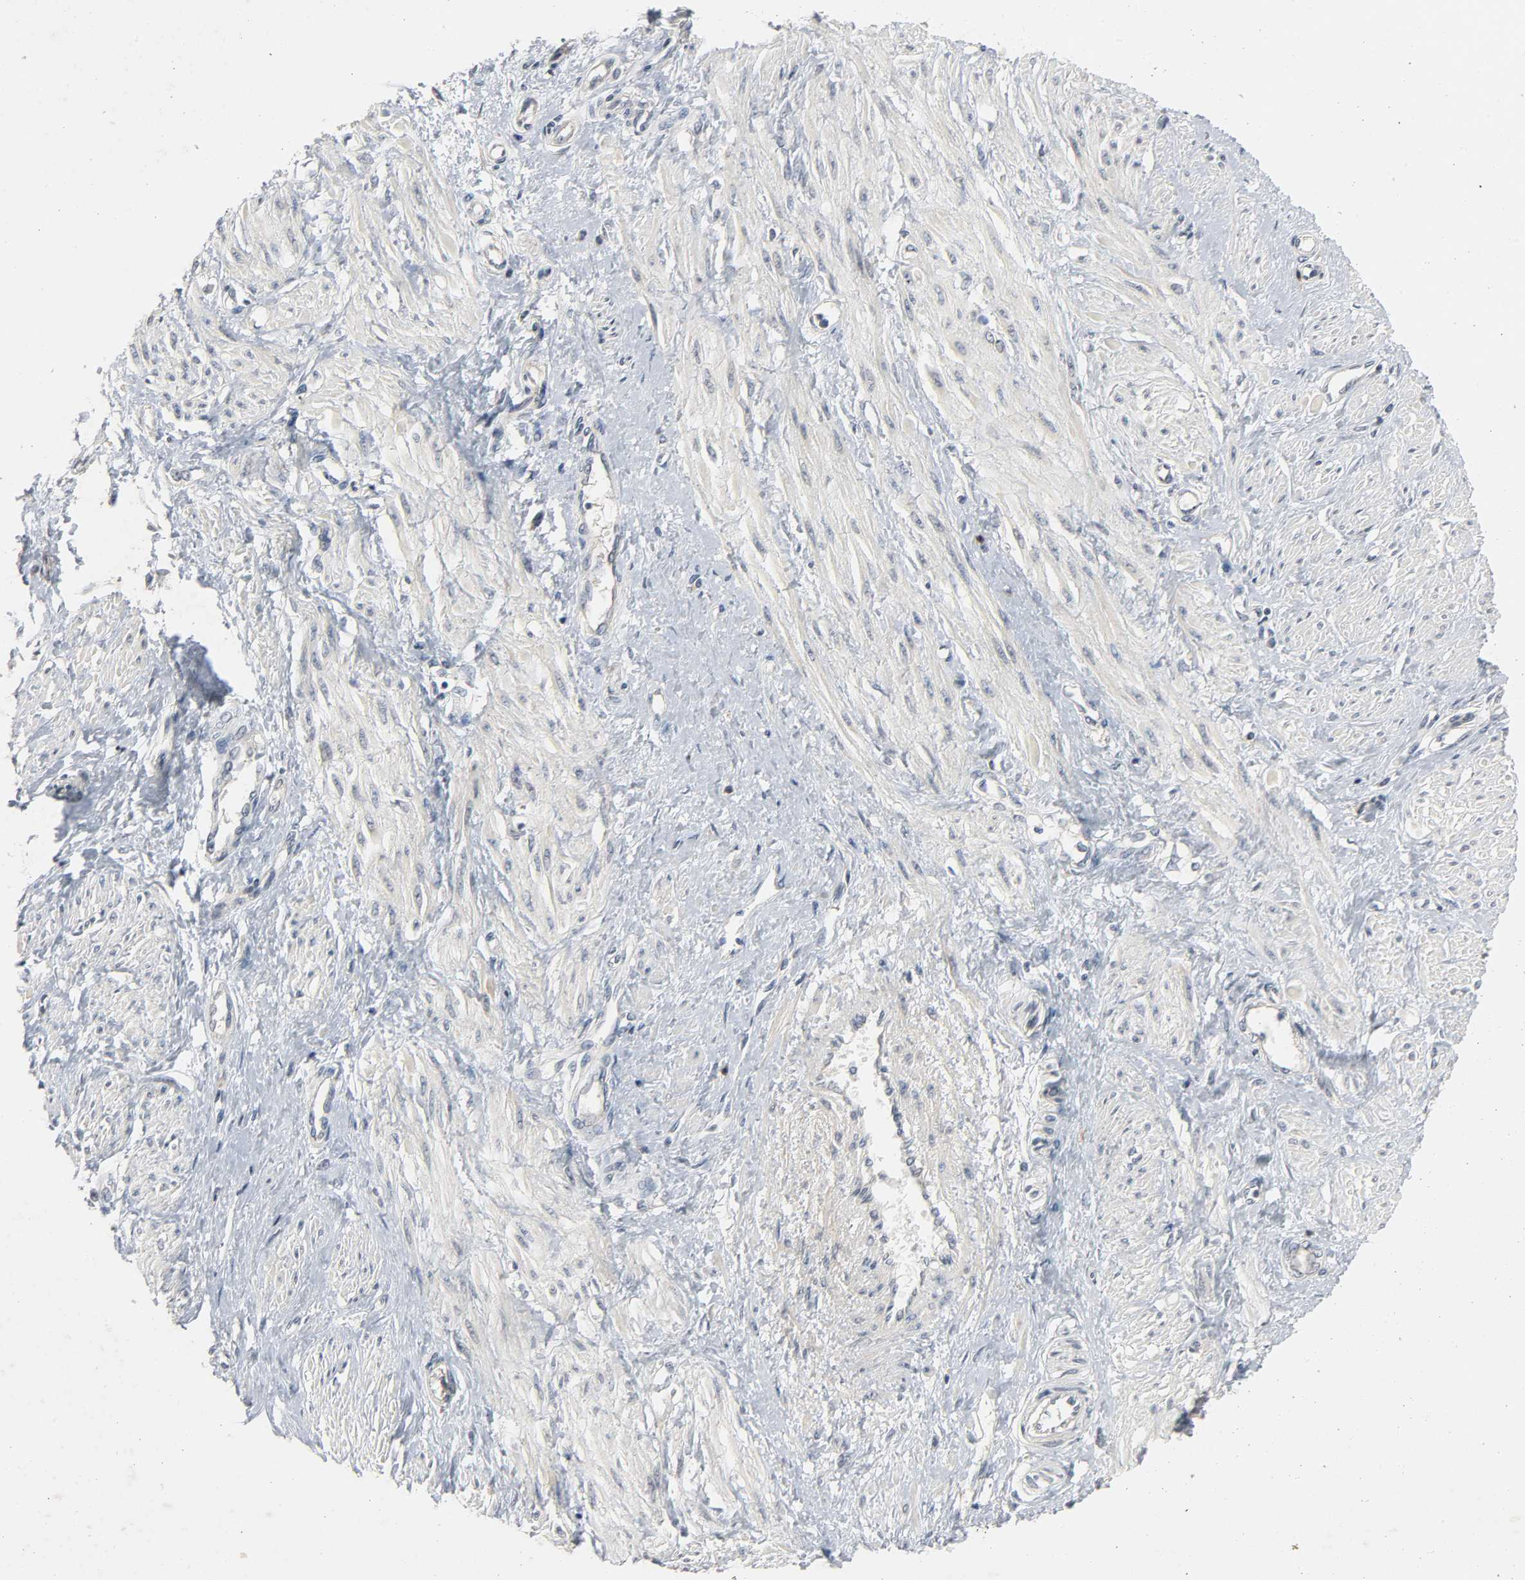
{"staining": {"intensity": "negative", "quantity": "none", "location": "none"}, "tissue": "smooth muscle", "cell_type": "Smooth muscle cells", "image_type": "normal", "snomed": [{"axis": "morphology", "description": "Normal tissue, NOS"}, {"axis": "topography", "description": "Smooth muscle"}, {"axis": "topography", "description": "Uterus"}], "caption": "Immunohistochemistry of unremarkable smooth muscle displays no staining in smooth muscle cells.", "gene": "CD4", "patient": {"sex": "female", "age": 39}}